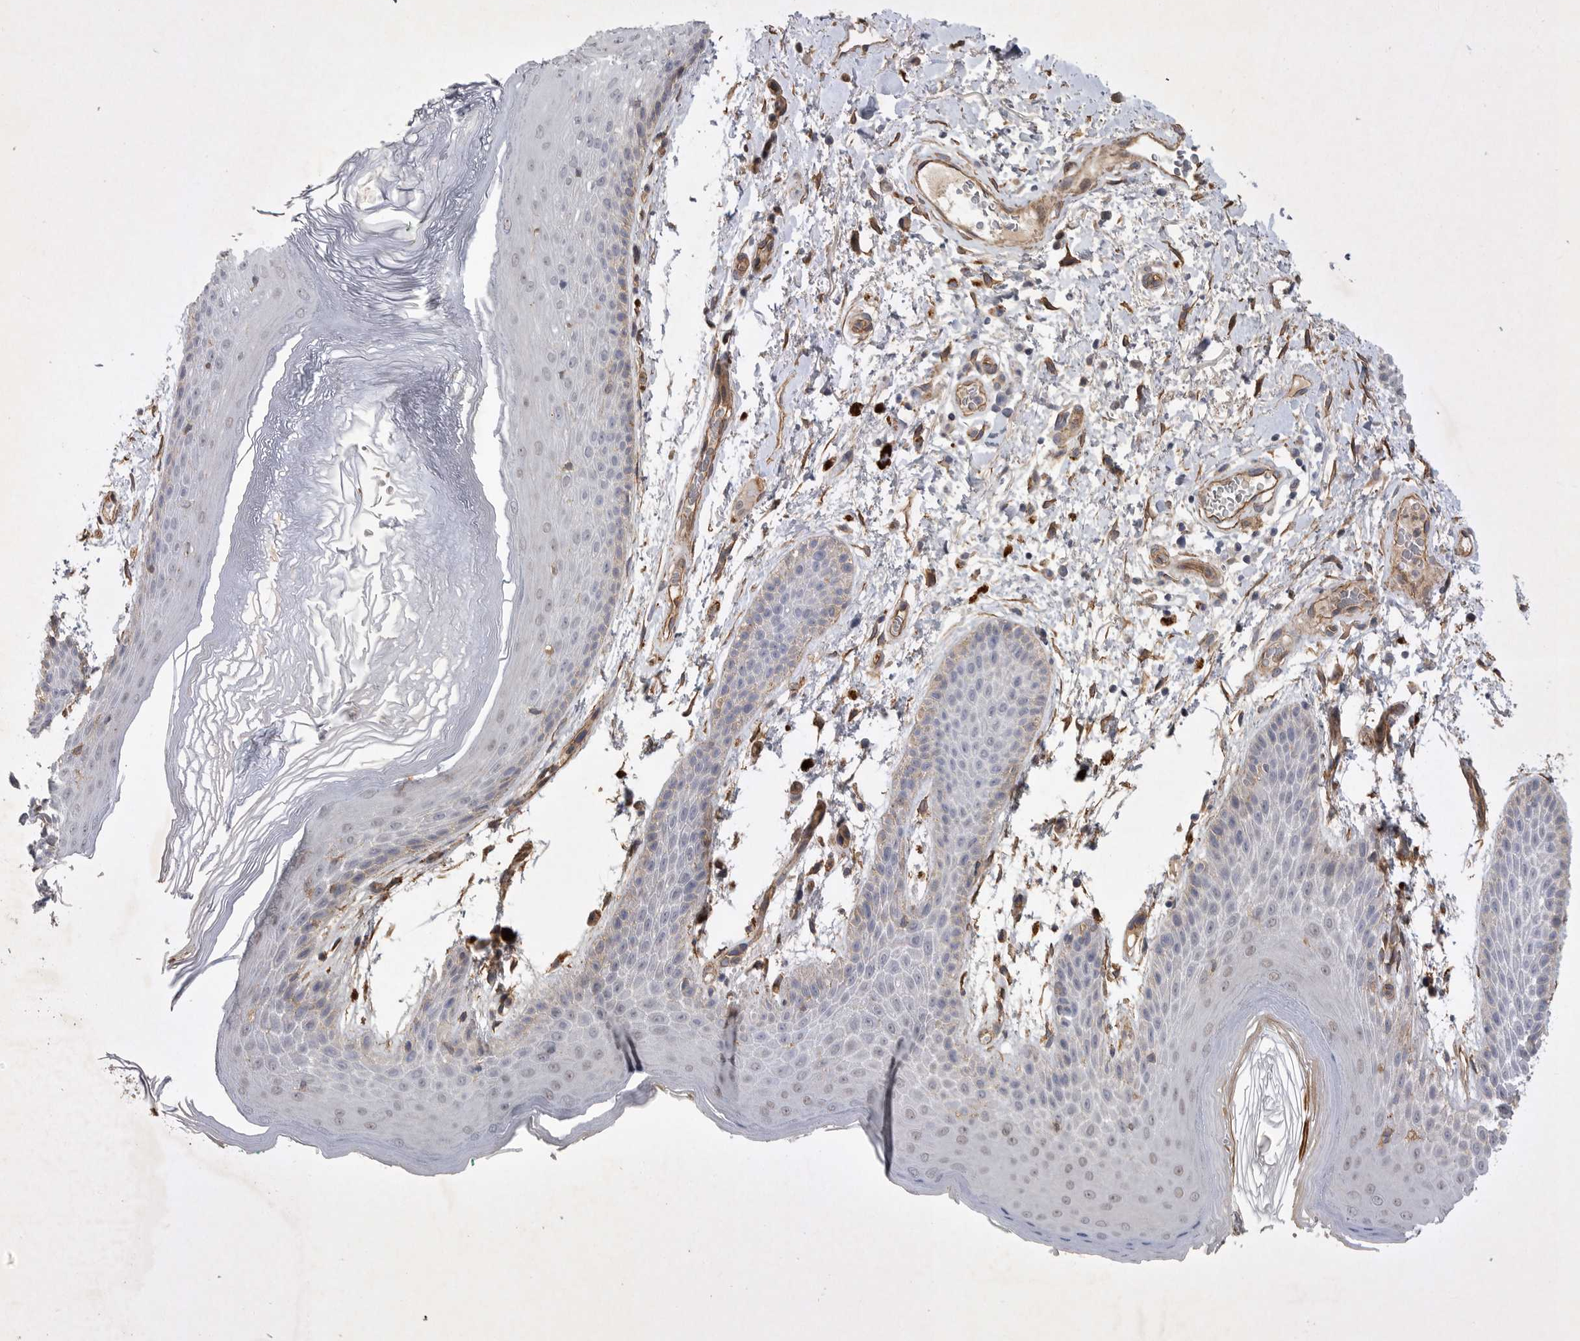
{"staining": {"intensity": "weak", "quantity": "<25%", "location": "cytoplasmic/membranous"}, "tissue": "skin", "cell_type": "Epidermal cells", "image_type": "normal", "snomed": [{"axis": "morphology", "description": "Normal tissue, NOS"}, {"axis": "topography", "description": "Anal"}], "caption": "Epidermal cells show no significant expression in benign skin.", "gene": "ANKFY1", "patient": {"sex": "male", "age": 74}}